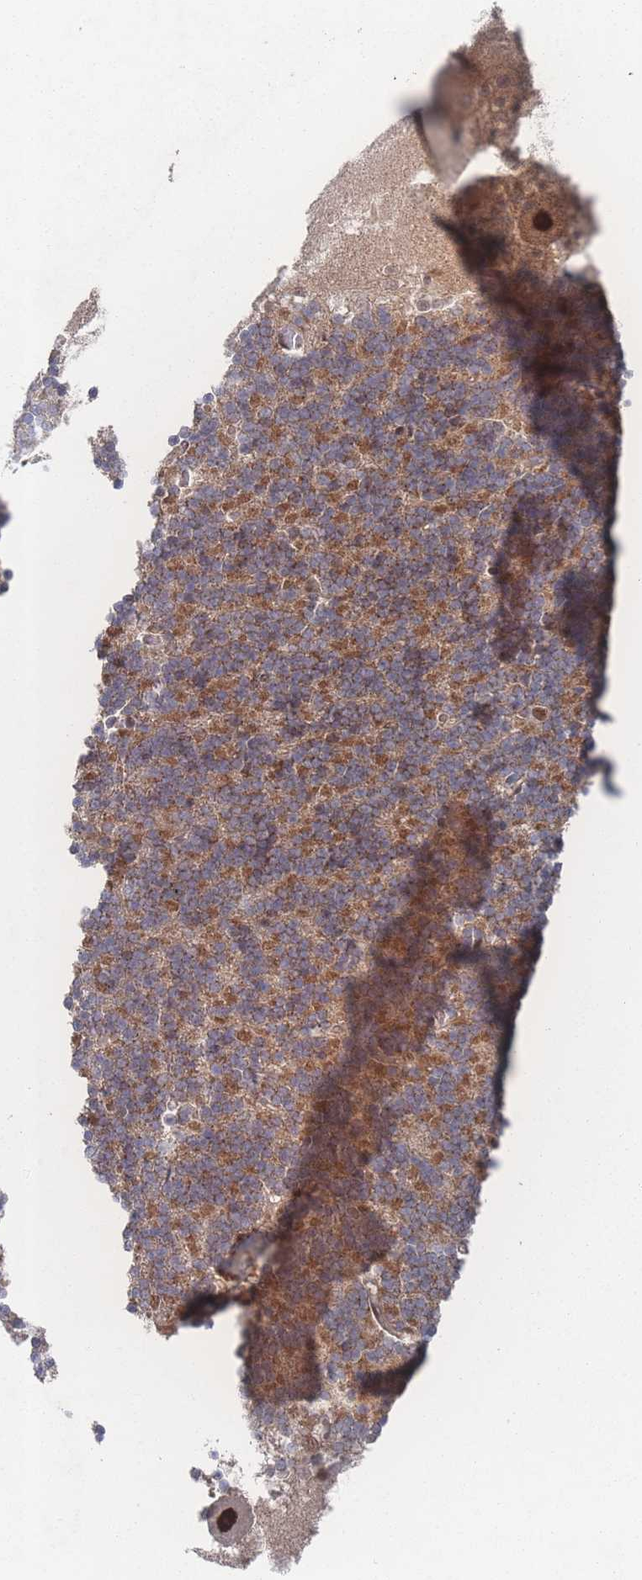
{"staining": {"intensity": "moderate", "quantity": "25%-75%", "location": "cytoplasmic/membranous"}, "tissue": "cerebellum", "cell_type": "Cells in granular layer", "image_type": "normal", "snomed": [{"axis": "morphology", "description": "Normal tissue, NOS"}, {"axis": "topography", "description": "Cerebellum"}], "caption": "A high-resolution photomicrograph shows immunohistochemistry (IHC) staining of normal cerebellum, which reveals moderate cytoplasmic/membranous expression in about 25%-75% of cells in granular layer.", "gene": "PSMA1", "patient": {"sex": "male", "age": 37}}